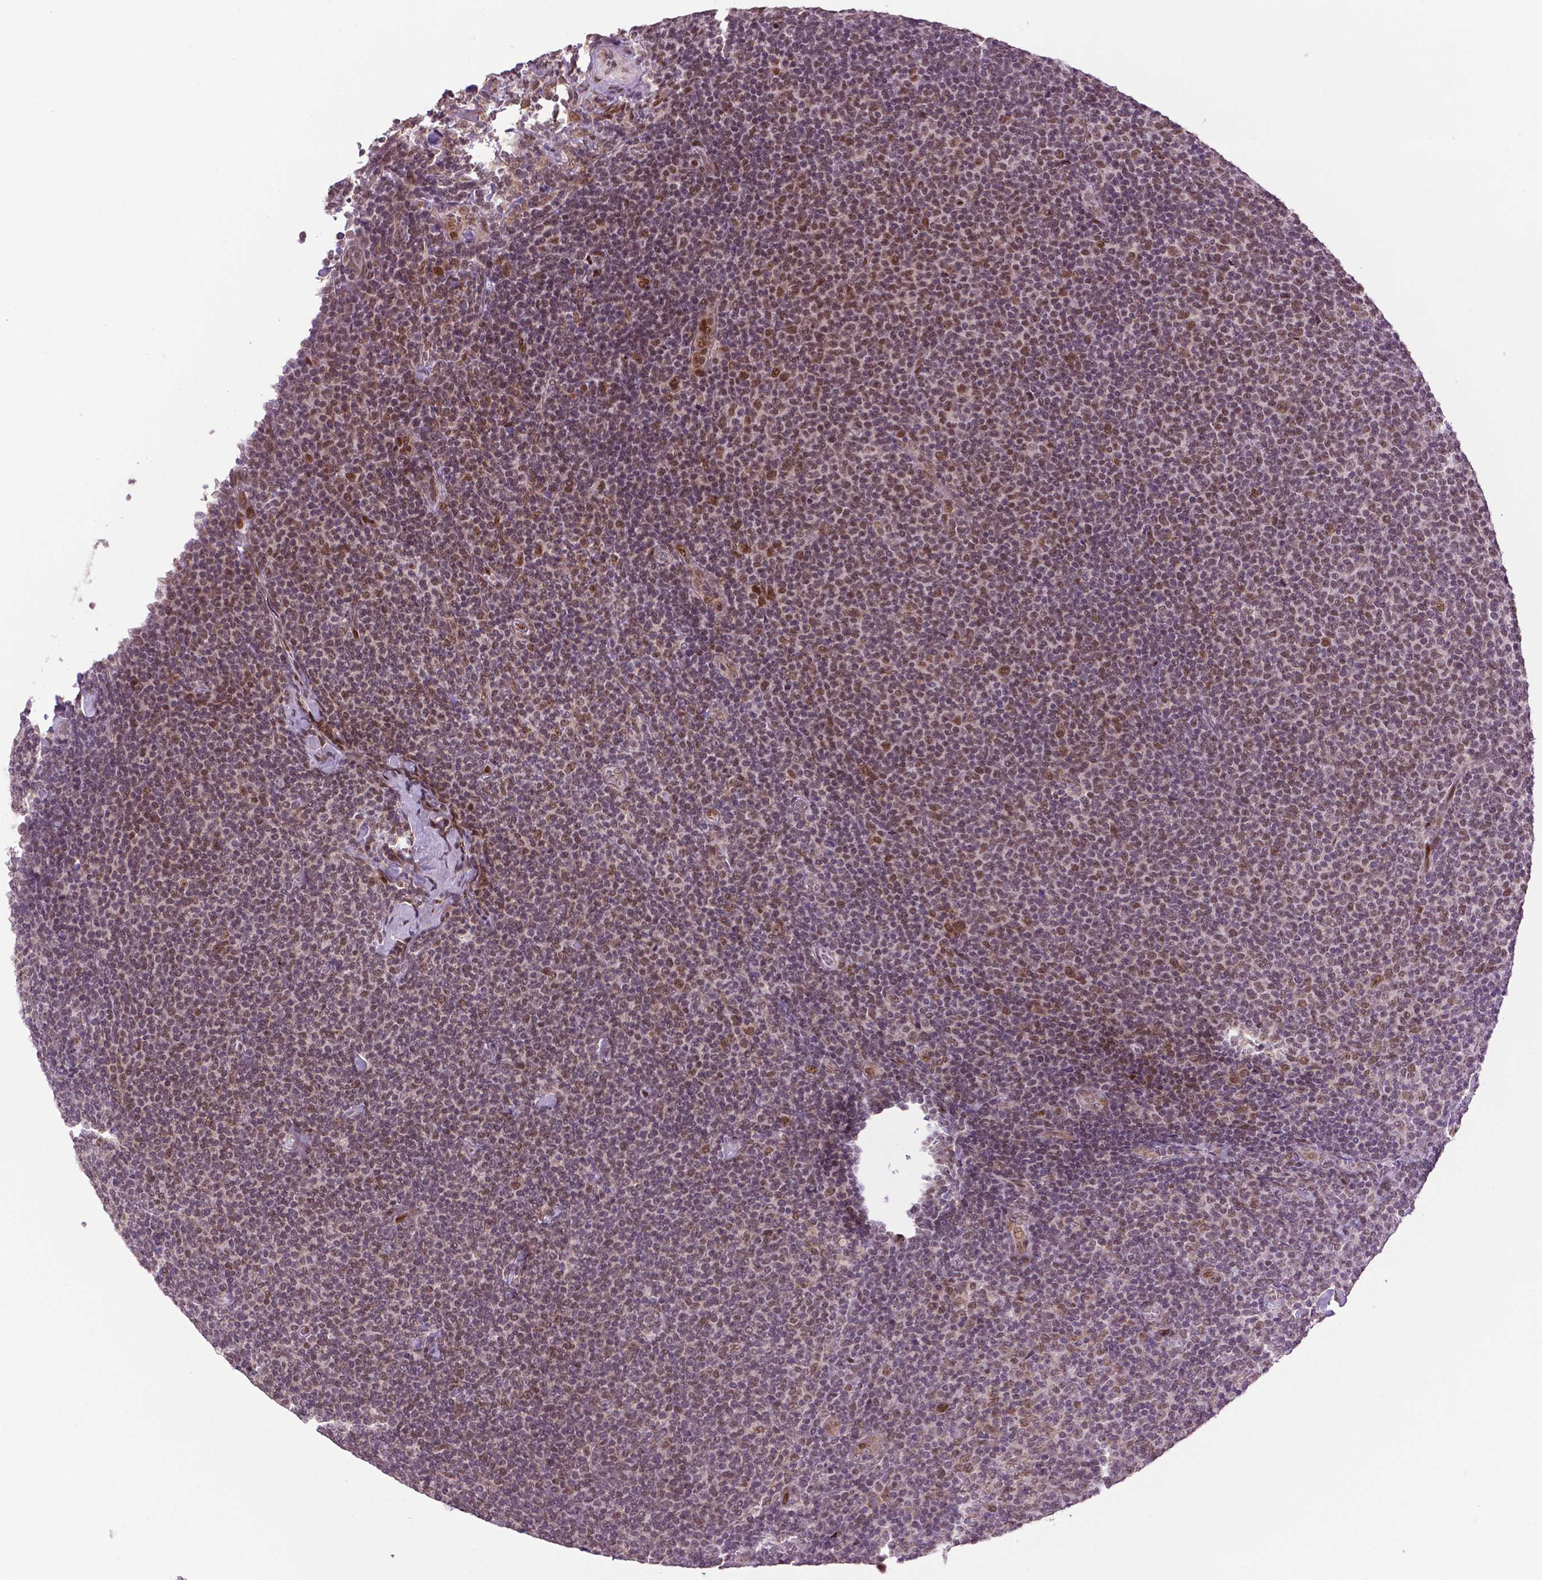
{"staining": {"intensity": "moderate", "quantity": "<25%", "location": "nuclear"}, "tissue": "lymphoma", "cell_type": "Tumor cells", "image_type": "cancer", "snomed": [{"axis": "morphology", "description": "Malignant lymphoma, non-Hodgkin's type, Low grade"}, {"axis": "topography", "description": "Lymph node"}], "caption": "IHC (DAB (3,3'-diaminobenzidine)) staining of low-grade malignant lymphoma, non-Hodgkin's type exhibits moderate nuclear protein staining in approximately <25% of tumor cells. The protein is stained brown, and the nuclei are stained in blue (DAB (3,3'-diaminobenzidine) IHC with brightfield microscopy, high magnification).", "gene": "ZNF41", "patient": {"sex": "male", "age": 52}}